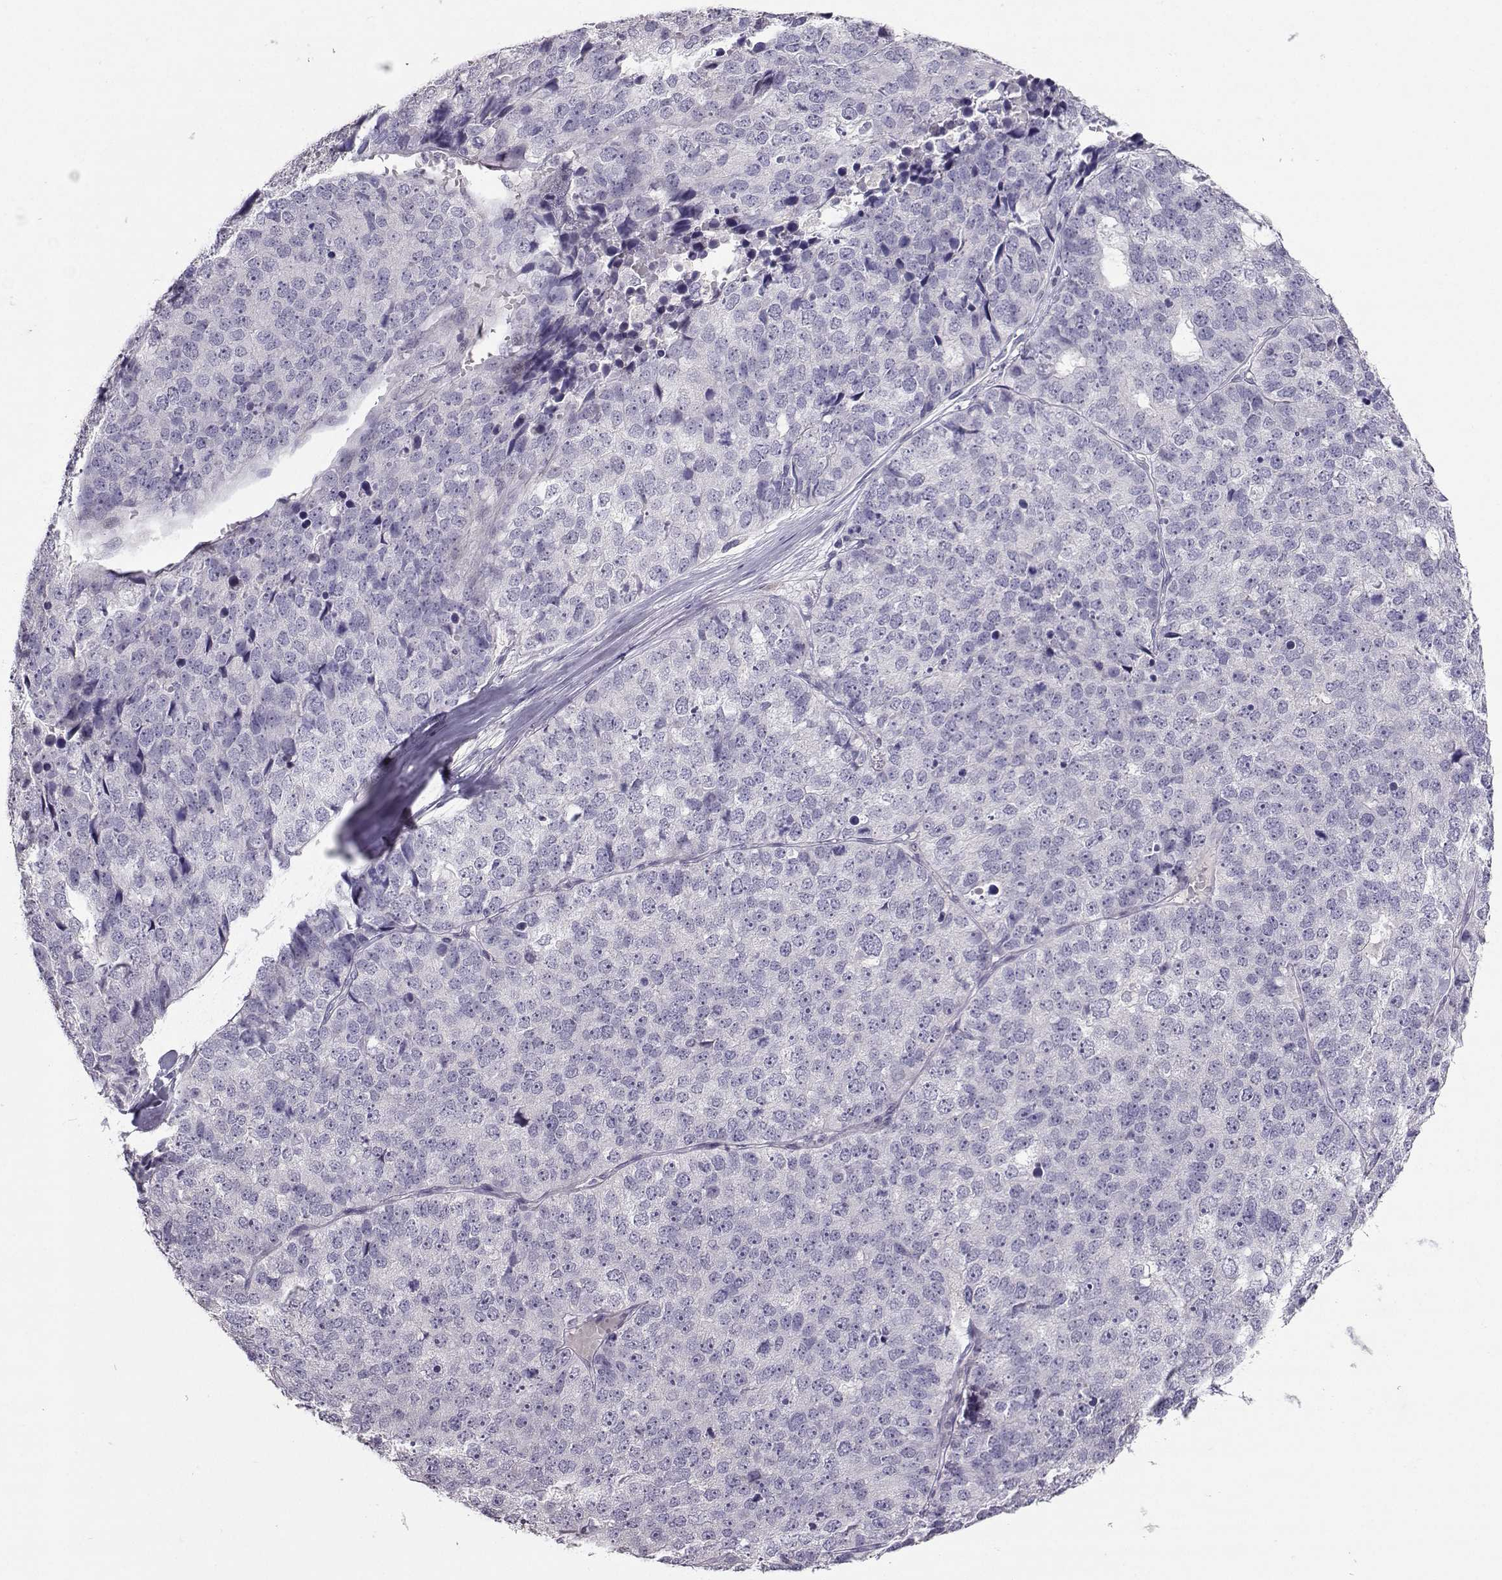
{"staining": {"intensity": "negative", "quantity": "none", "location": "none"}, "tissue": "stomach cancer", "cell_type": "Tumor cells", "image_type": "cancer", "snomed": [{"axis": "morphology", "description": "Adenocarcinoma, NOS"}, {"axis": "topography", "description": "Stomach"}], "caption": "IHC image of human stomach cancer stained for a protein (brown), which displays no expression in tumor cells.", "gene": "CARTPT", "patient": {"sex": "male", "age": 69}}